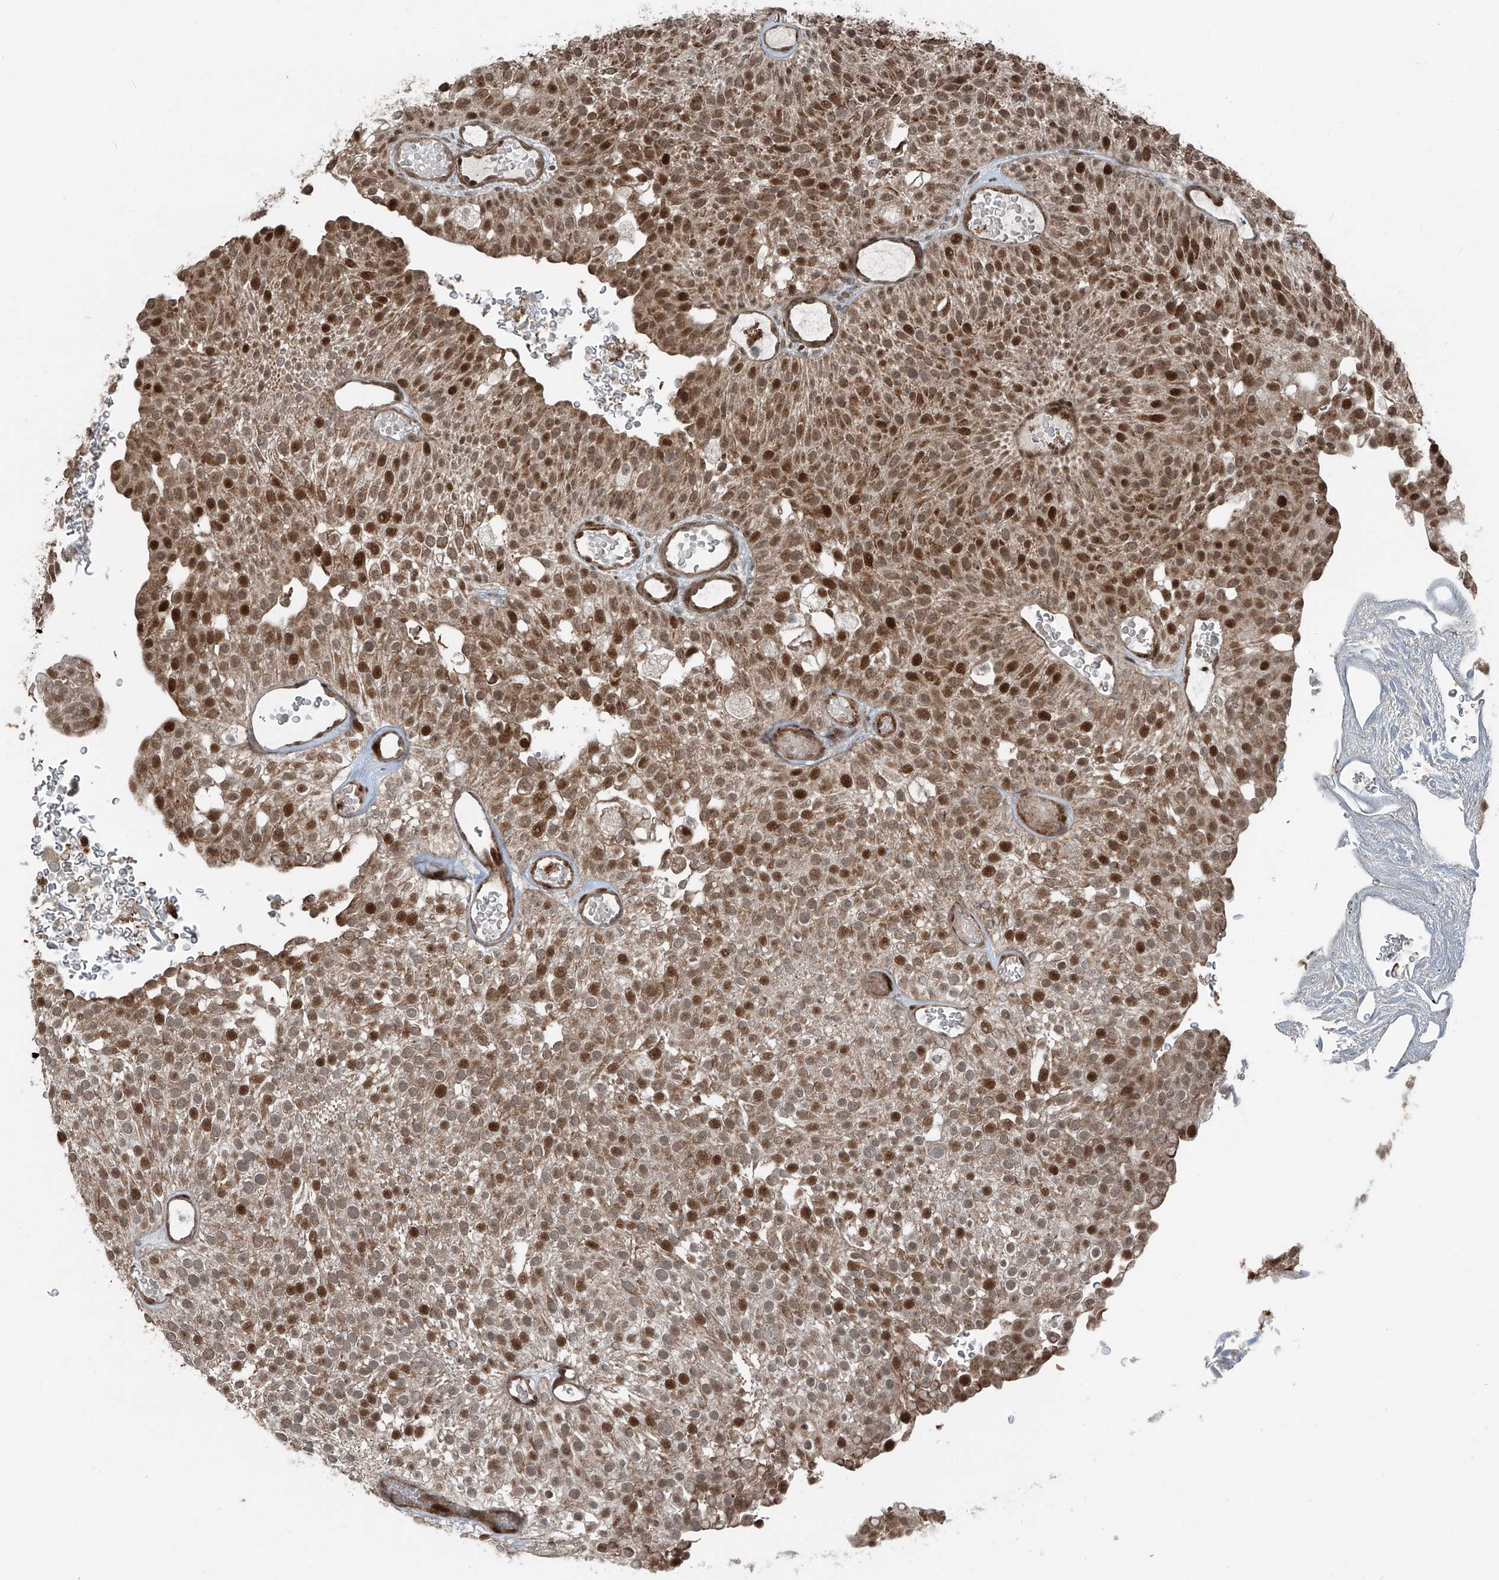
{"staining": {"intensity": "moderate", "quantity": ">75%", "location": "cytoplasmic/membranous,nuclear"}, "tissue": "urothelial cancer", "cell_type": "Tumor cells", "image_type": "cancer", "snomed": [{"axis": "morphology", "description": "Urothelial carcinoma, Low grade"}, {"axis": "topography", "description": "Urinary bladder"}], "caption": "This micrograph exhibits immunohistochemistry staining of human urothelial cancer, with medium moderate cytoplasmic/membranous and nuclear staining in approximately >75% of tumor cells.", "gene": "ZNF570", "patient": {"sex": "male", "age": 78}}